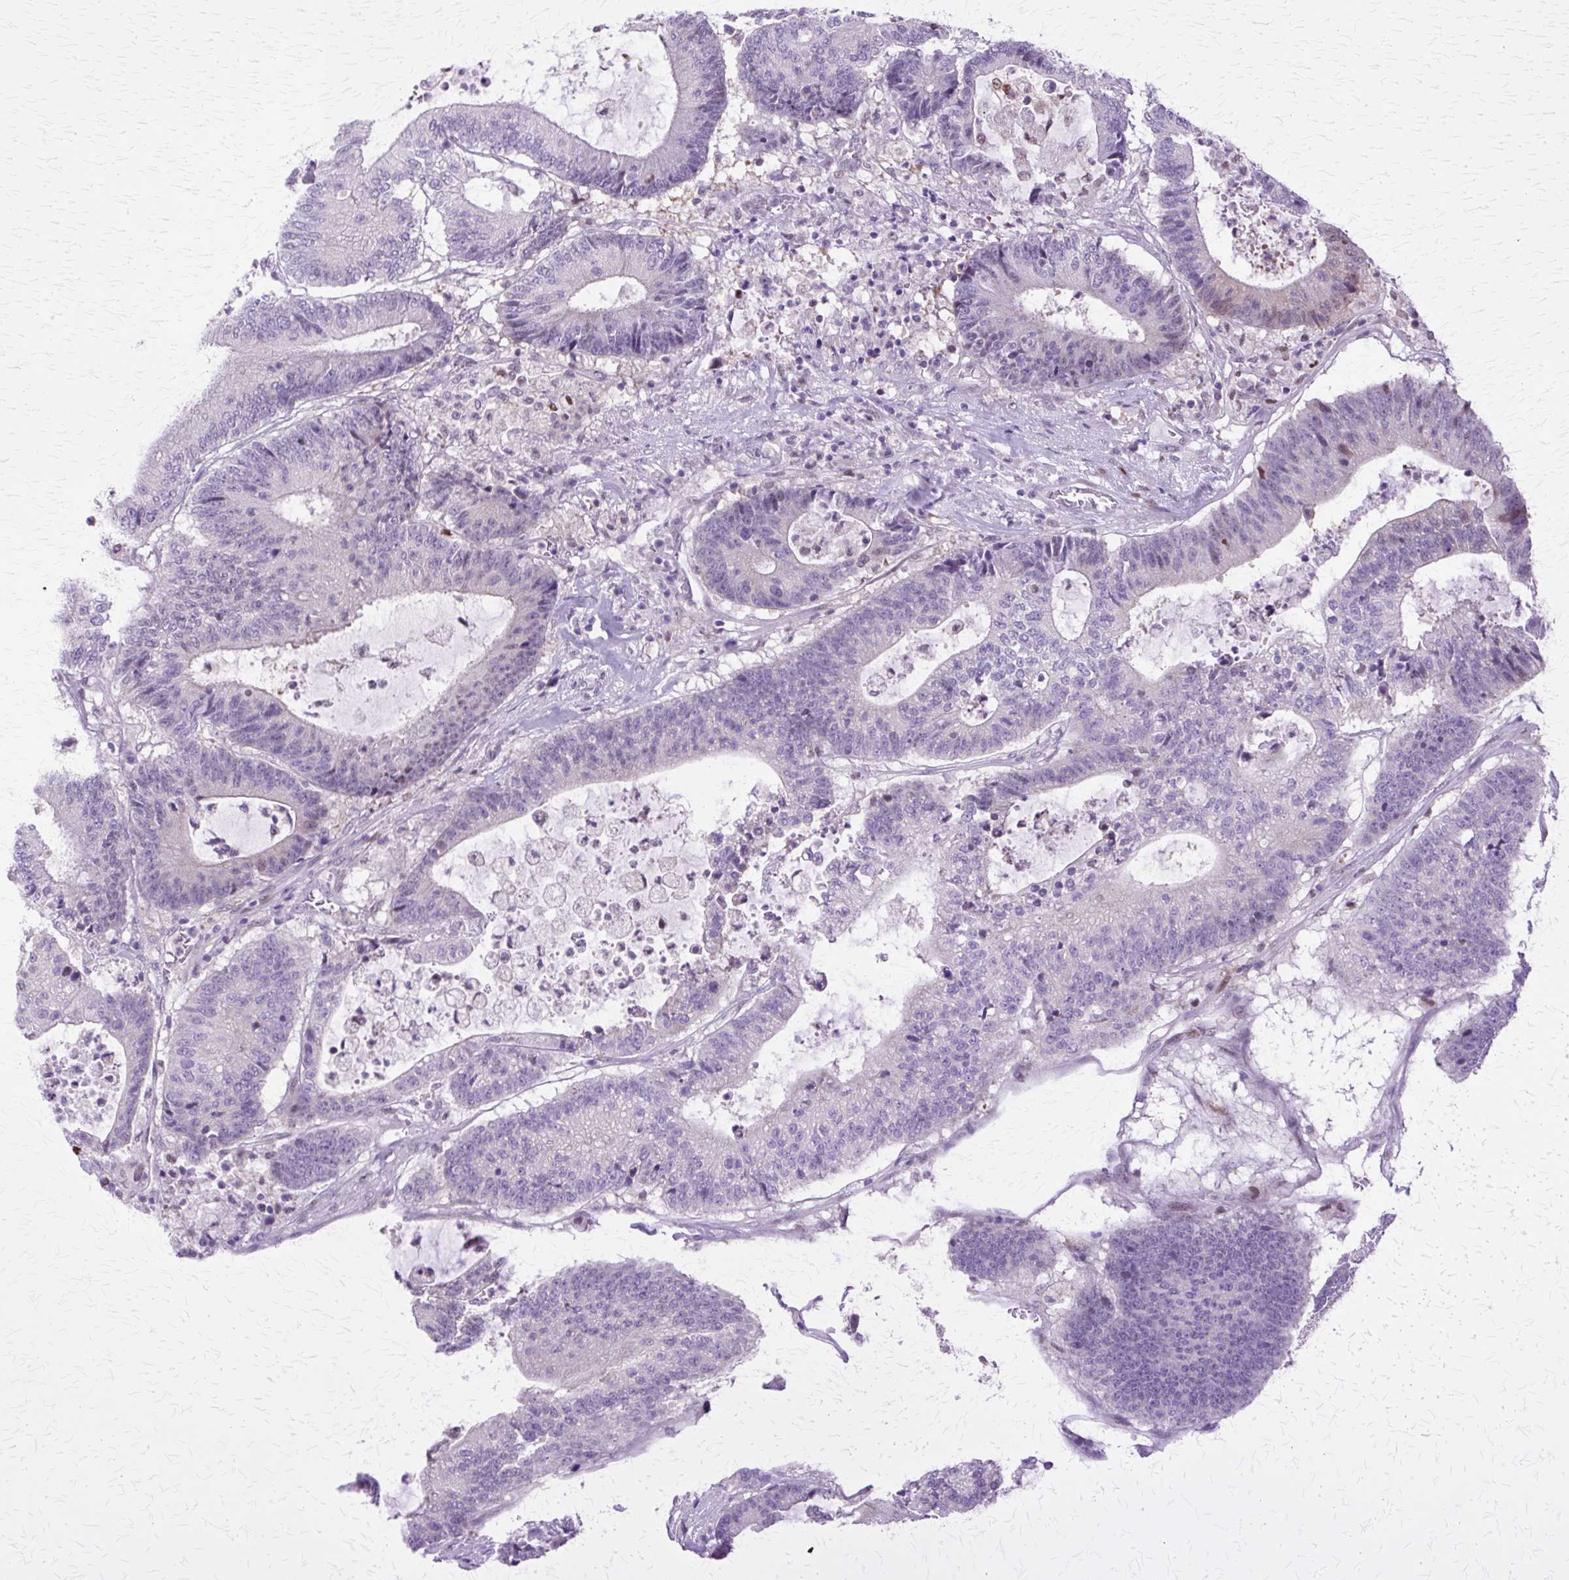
{"staining": {"intensity": "negative", "quantity": "none", "location": "none"}, "tissue": "colorectal cancer", "cell_type": "Tumor cells", "image_type": "cancer", "snomed": [{"axis": "morphology", "description": "Adenocarcinoma, NOS"}, {"axis": "topography", "description": "Colon"}], "caption": "A high-resolution histopathology image shows immunohistochemistry staining of colorectal cancer (adenocarcinoma), which exhibits no significant positivity in tumor cells.", "gene": "HSPA8", "patient": {"sex": "female", "age": 84}}